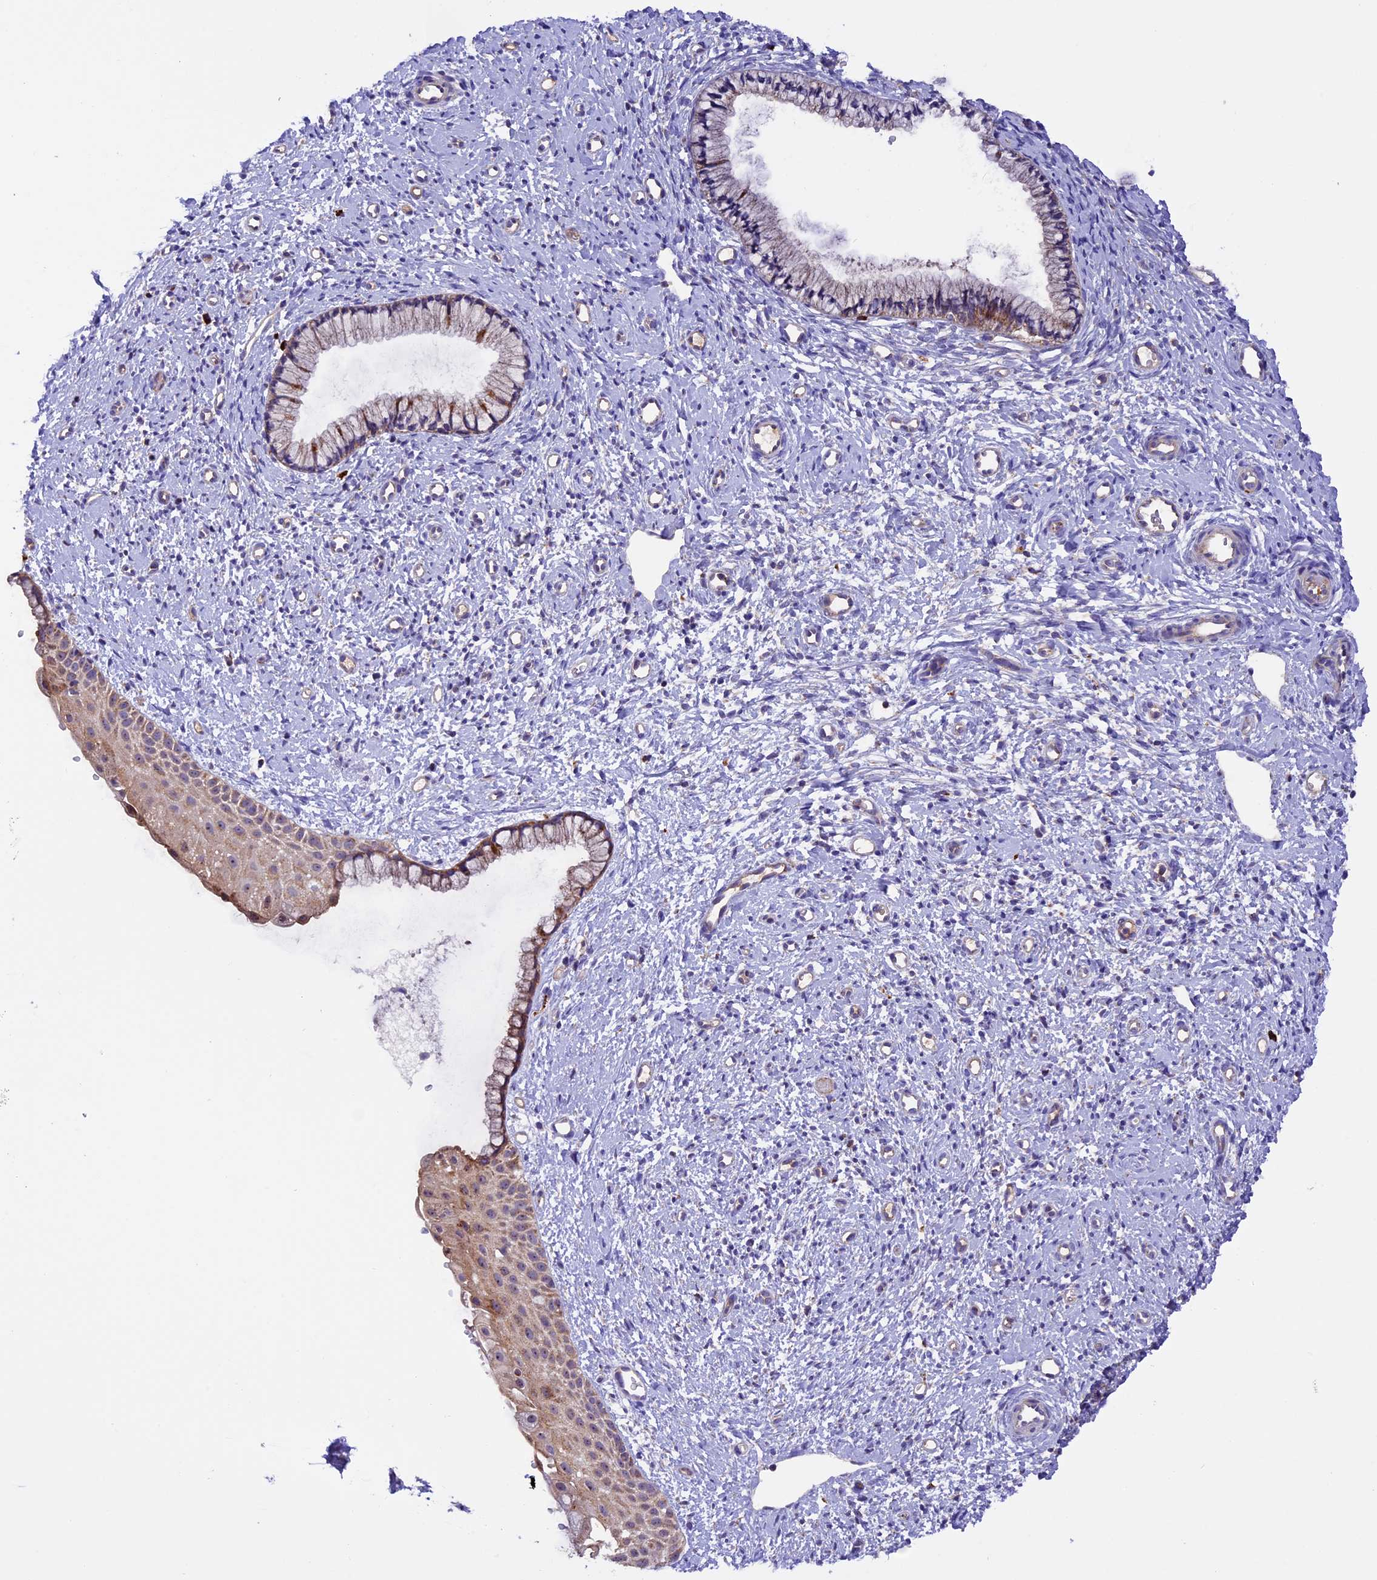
{"staining": {"intensity": "weak", "quantity": ">75%", "location": "cytoplasmic/membranous"}, "tissue": "cervix", "cell_type": "Glandular cells", "image_type": "normal", "snomed": [{"axis": "morphology", "description": "Normal tissue, NOS"}, {"axis": "topography", "description": "Cervix"}], "caption": "DAB (3,3'-diaminobenzidine) immunohistochemical staining of normal human cervix demonstrates weak cytoplasmic/membranous protein expression in approximately >75% of glandular cells. Using DAB (brown) and hematoxylin (blue) stains, captured at high magnification using brightfield microscopy.", "gene": "METTL22", "patient": {"sex": "female", "age": 57}}